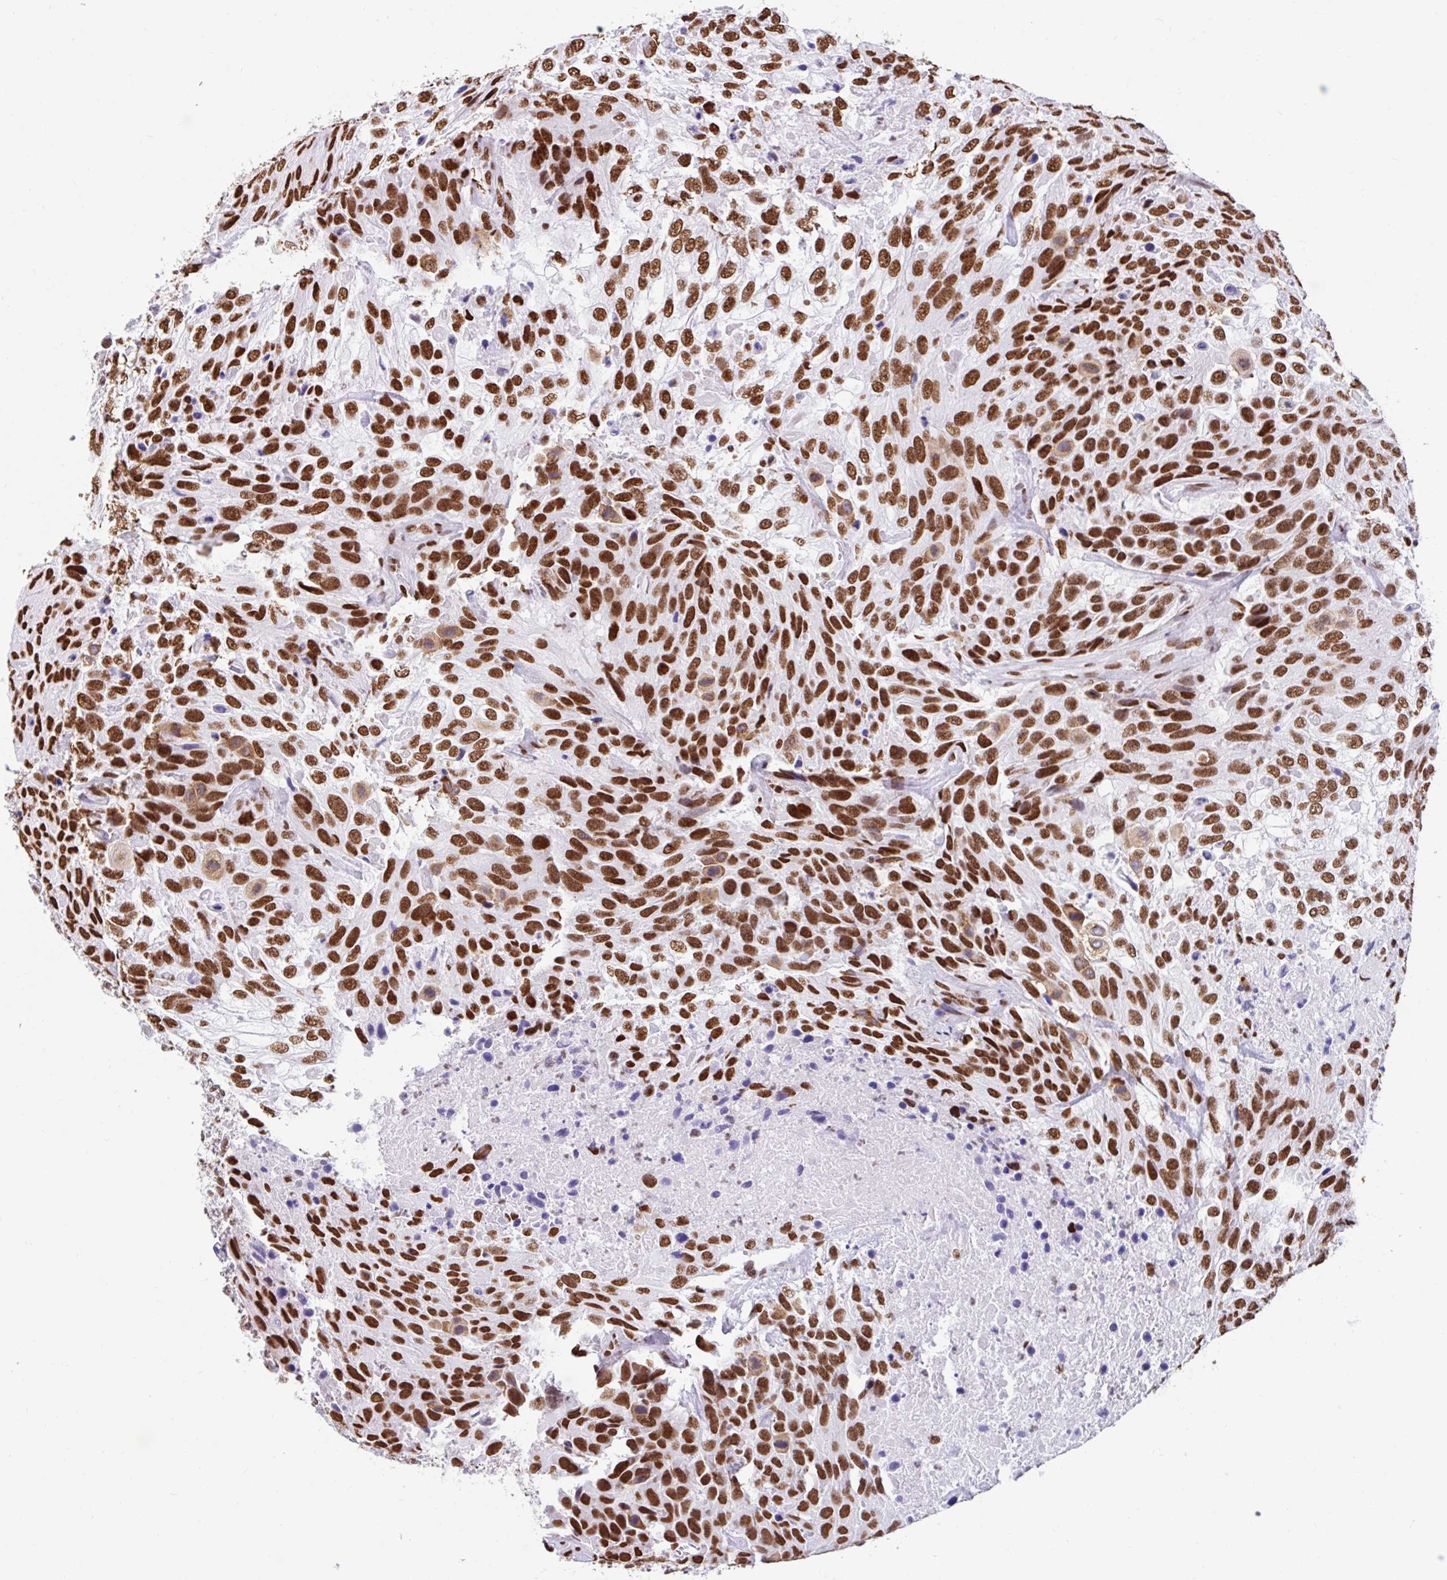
{"staining": {"intensity": "strong", "quantity": ">75%", "location": "nuclear"}, "tissue": "urothelial cancer", "cell_type": "Tumor cells", "image_type": "cancer", "snomed": [{"axis": "morphology", "description": "Urothelial carcinoma, High grade"}, {"axis": "topography", "description": "Urinary bladder"}], "caption": "A brown stain shows strong nuclear expression of a protein in human urothelial cancer tumor cells.", "gene": "KHDRBS1", "patient": {"sex": "female", "age": 70}}